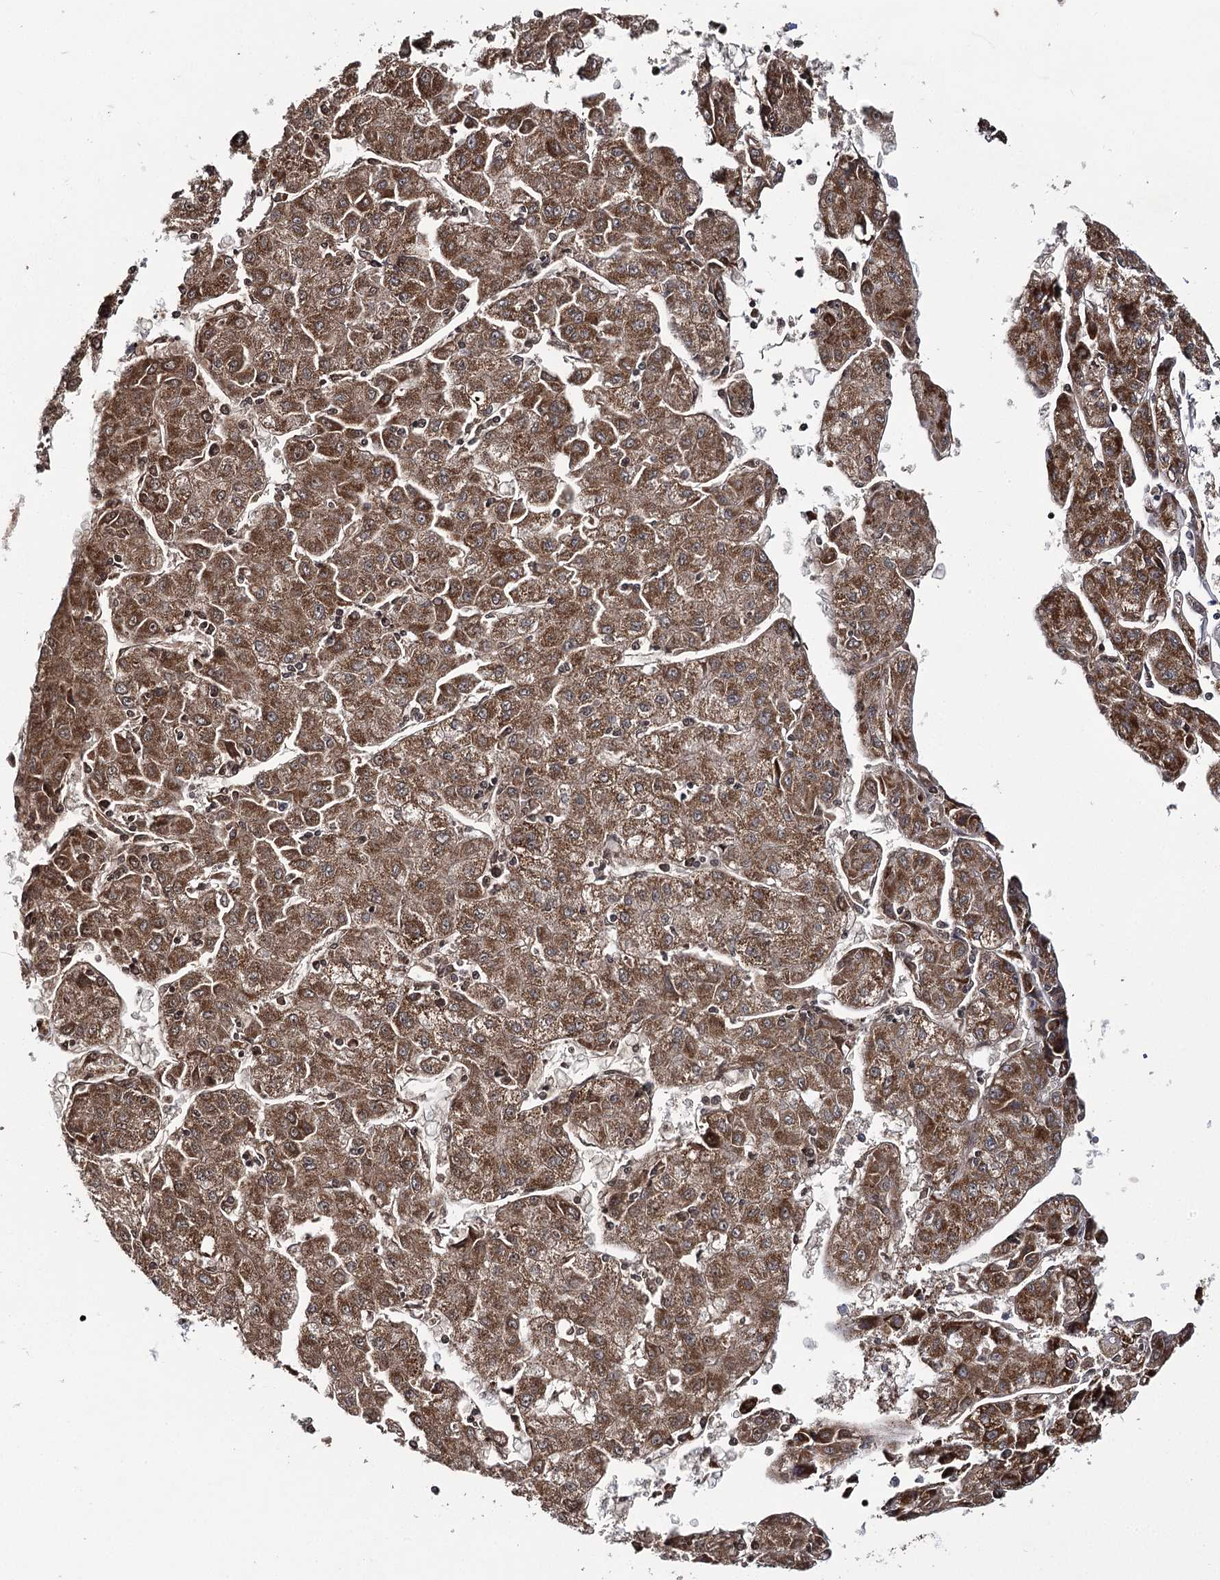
{"staining": {"intensity": "strong", "quantity": ">75%", "location": "cytoplasmic/membranous"}, "tissue": "liver cancer", "cell_type": "Tumor cells", "image_type": "cancer", "snomed": [{"axis": "morphology", "description": "Carcinoma, Hepatocellular, NOS"}, {"axis": "topography", "description": "Liver"}], "caption": "IHC of hepatocellular carcinoma (liver) shows high levels of strong cytoplasmic/membranous positivity in about >75% of tumor cells.", "gene": "THUMPD3", "patient": {"sex": "male", "age": 72}}